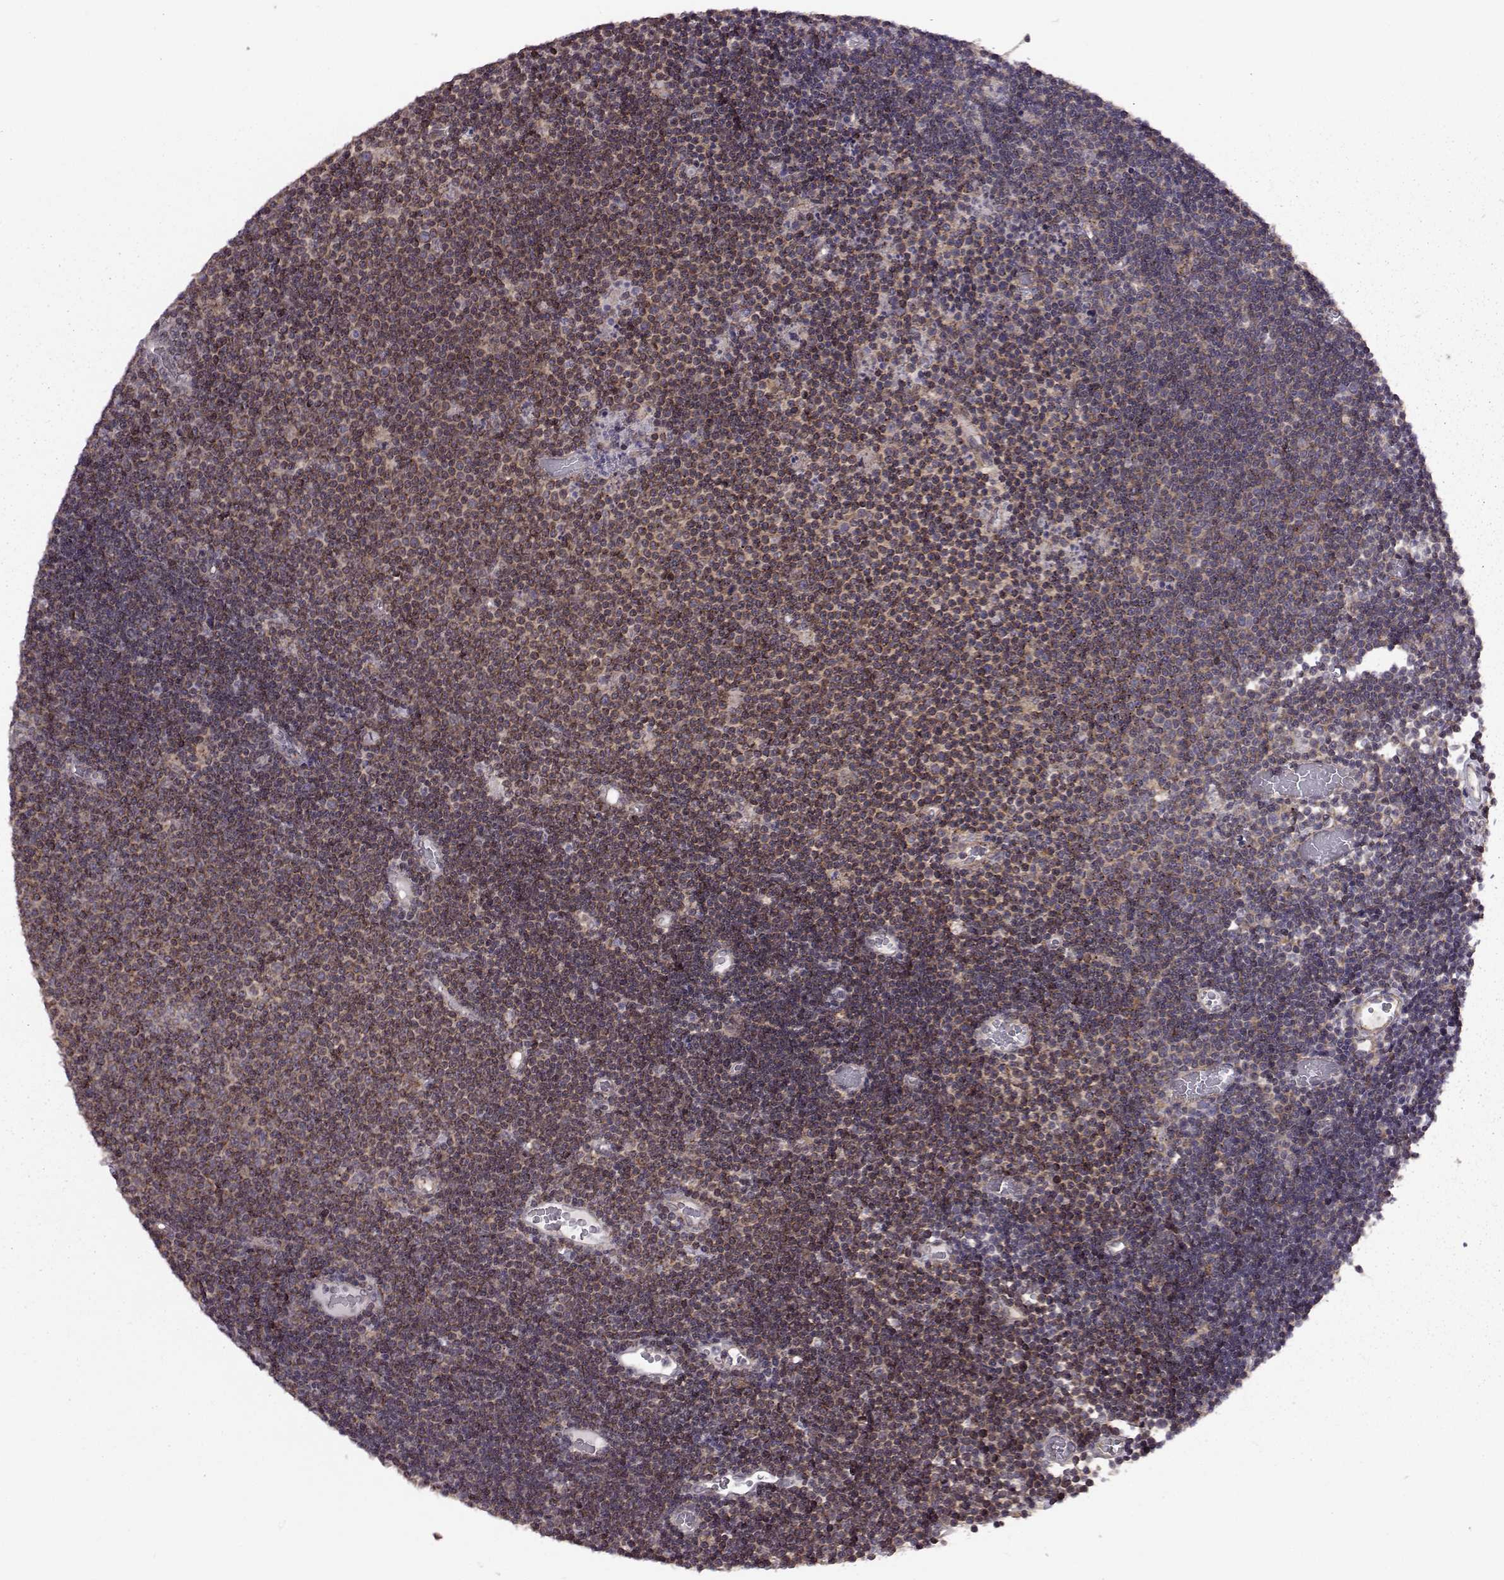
{"staining": {"intensity": "moderate", "quantity": ">75%", "location": "cytoplasmic/membranous"}, "tissue": "lymphoma", "cell_type": "Tumor cells", "image_type": "cancer", "snomed": [{"axis": "morphology", "description": "Malignant lymphoma, non-Hodgkin's type, Low grade"}, {"axis": "topography", "description": "Brain"}], "caption": "The immunohistochemical stain highlights moderate cytoplasmic/membranous expression in tumor cells of lymphoma tissue. (DAB = brown stain, brightfield microscopy at high magnification).", "gene": "FNIP2", "patient": {"sex": "female", "age": 66}}